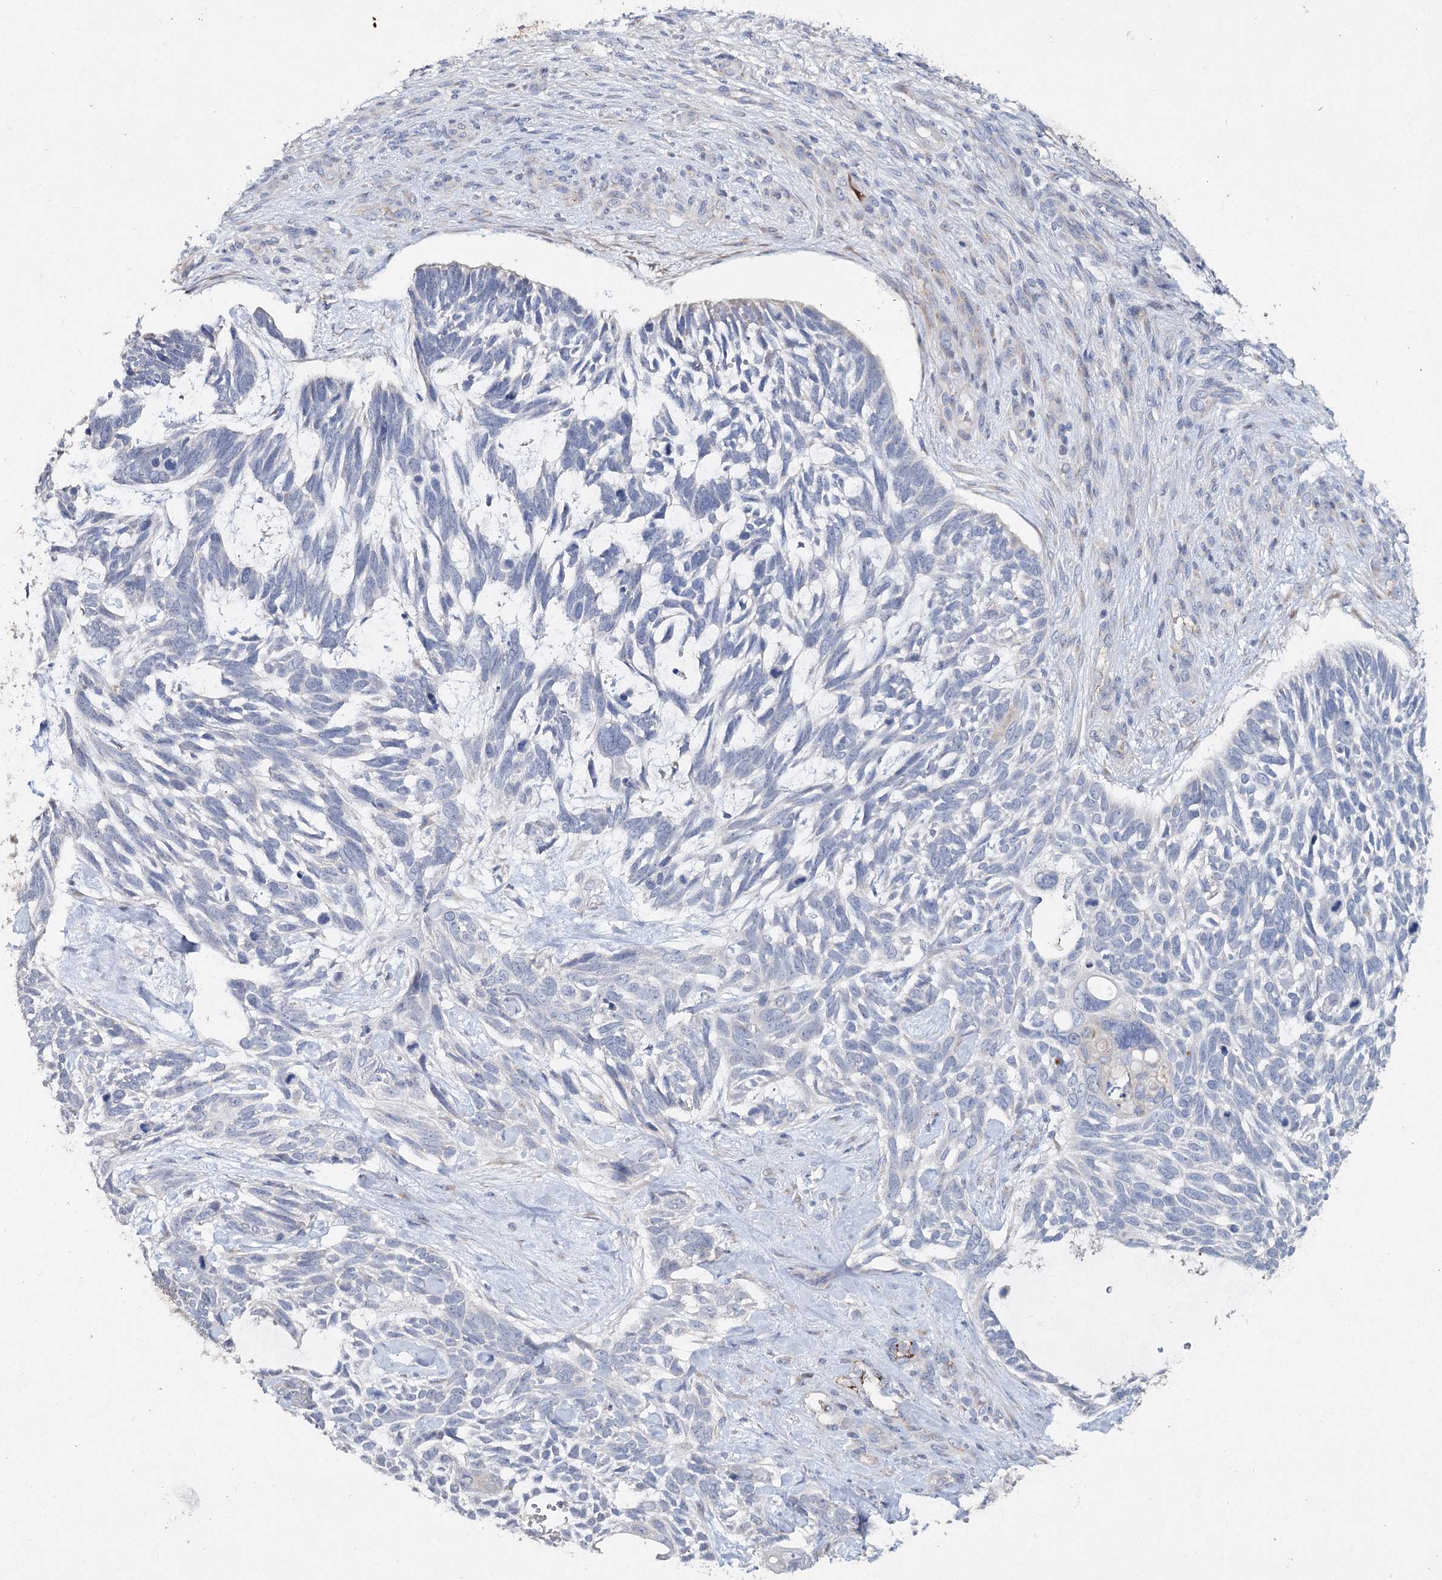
{"staining": {"intensity": "negative", "quantity": "none", "location": "none"}, "tissue": "skin cancer", "cell_type": "Tumor cells", "image_type": "cancer", "snomed": [{"axis": "morphology", "description": "Basal cell carcinoma"}, {"axis": "topography", "description": "Skin"}], "caption": "A photomicrograph of skin basal cell carcinoma stained for a protein displays no brown staining in tumor cells.", "gene": "RFX6", "patient": {"sex": "male", "age": 88}}